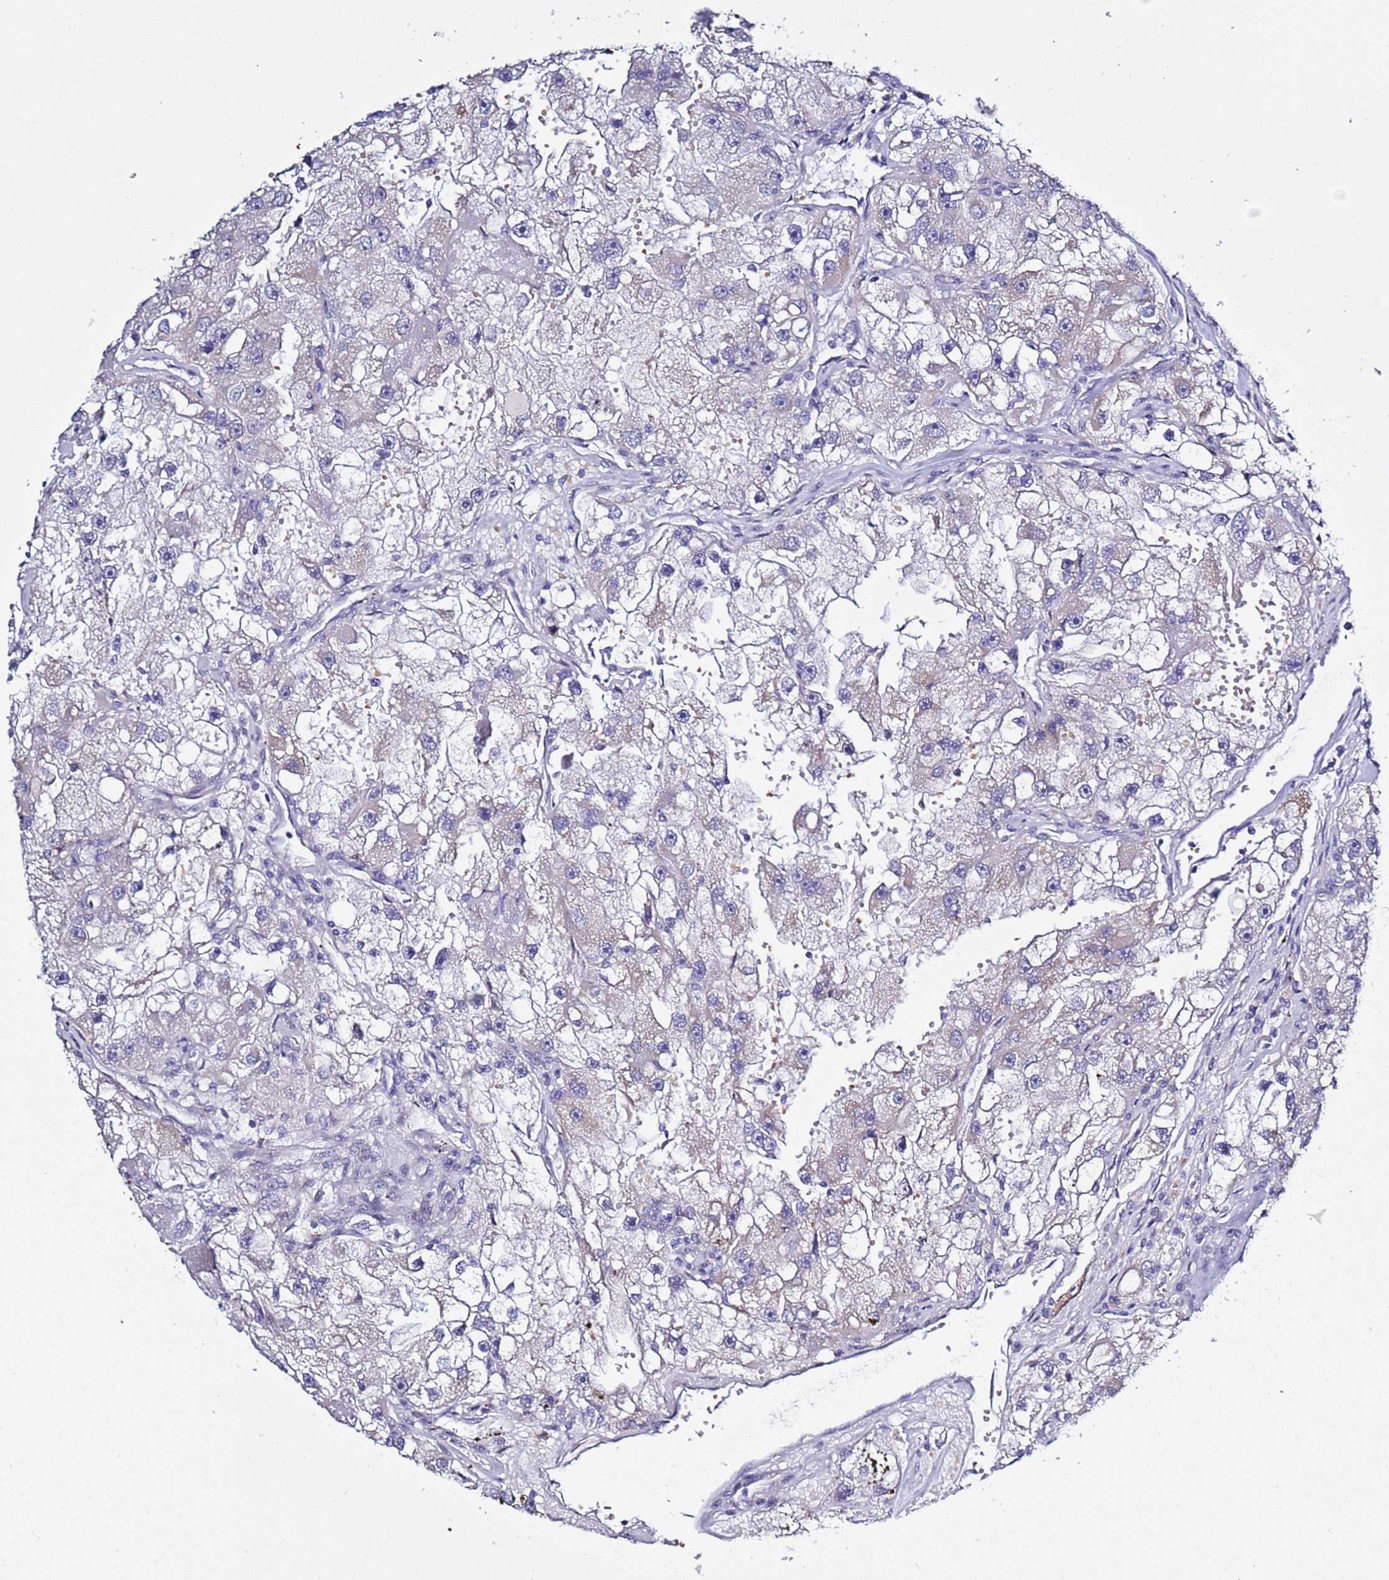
{"staining": {"intensity": "negative", "quantity": "none", "location": "none"}, "tissue": "renal cancer", "cell_type": "Tumor cells", "image_type": "cancer", "snomed": [{"axis": "morphology", "description": "Adenocarcinoma, NOS"}, {"axis": "topography", "description": "Kidney"}], "caption": "This is an IHC photomicrograph of human renal cancer. There is no positivity in tumor cells.", "gene": "ABHD17B", "patient": {"sex": "male", "age": 63}}